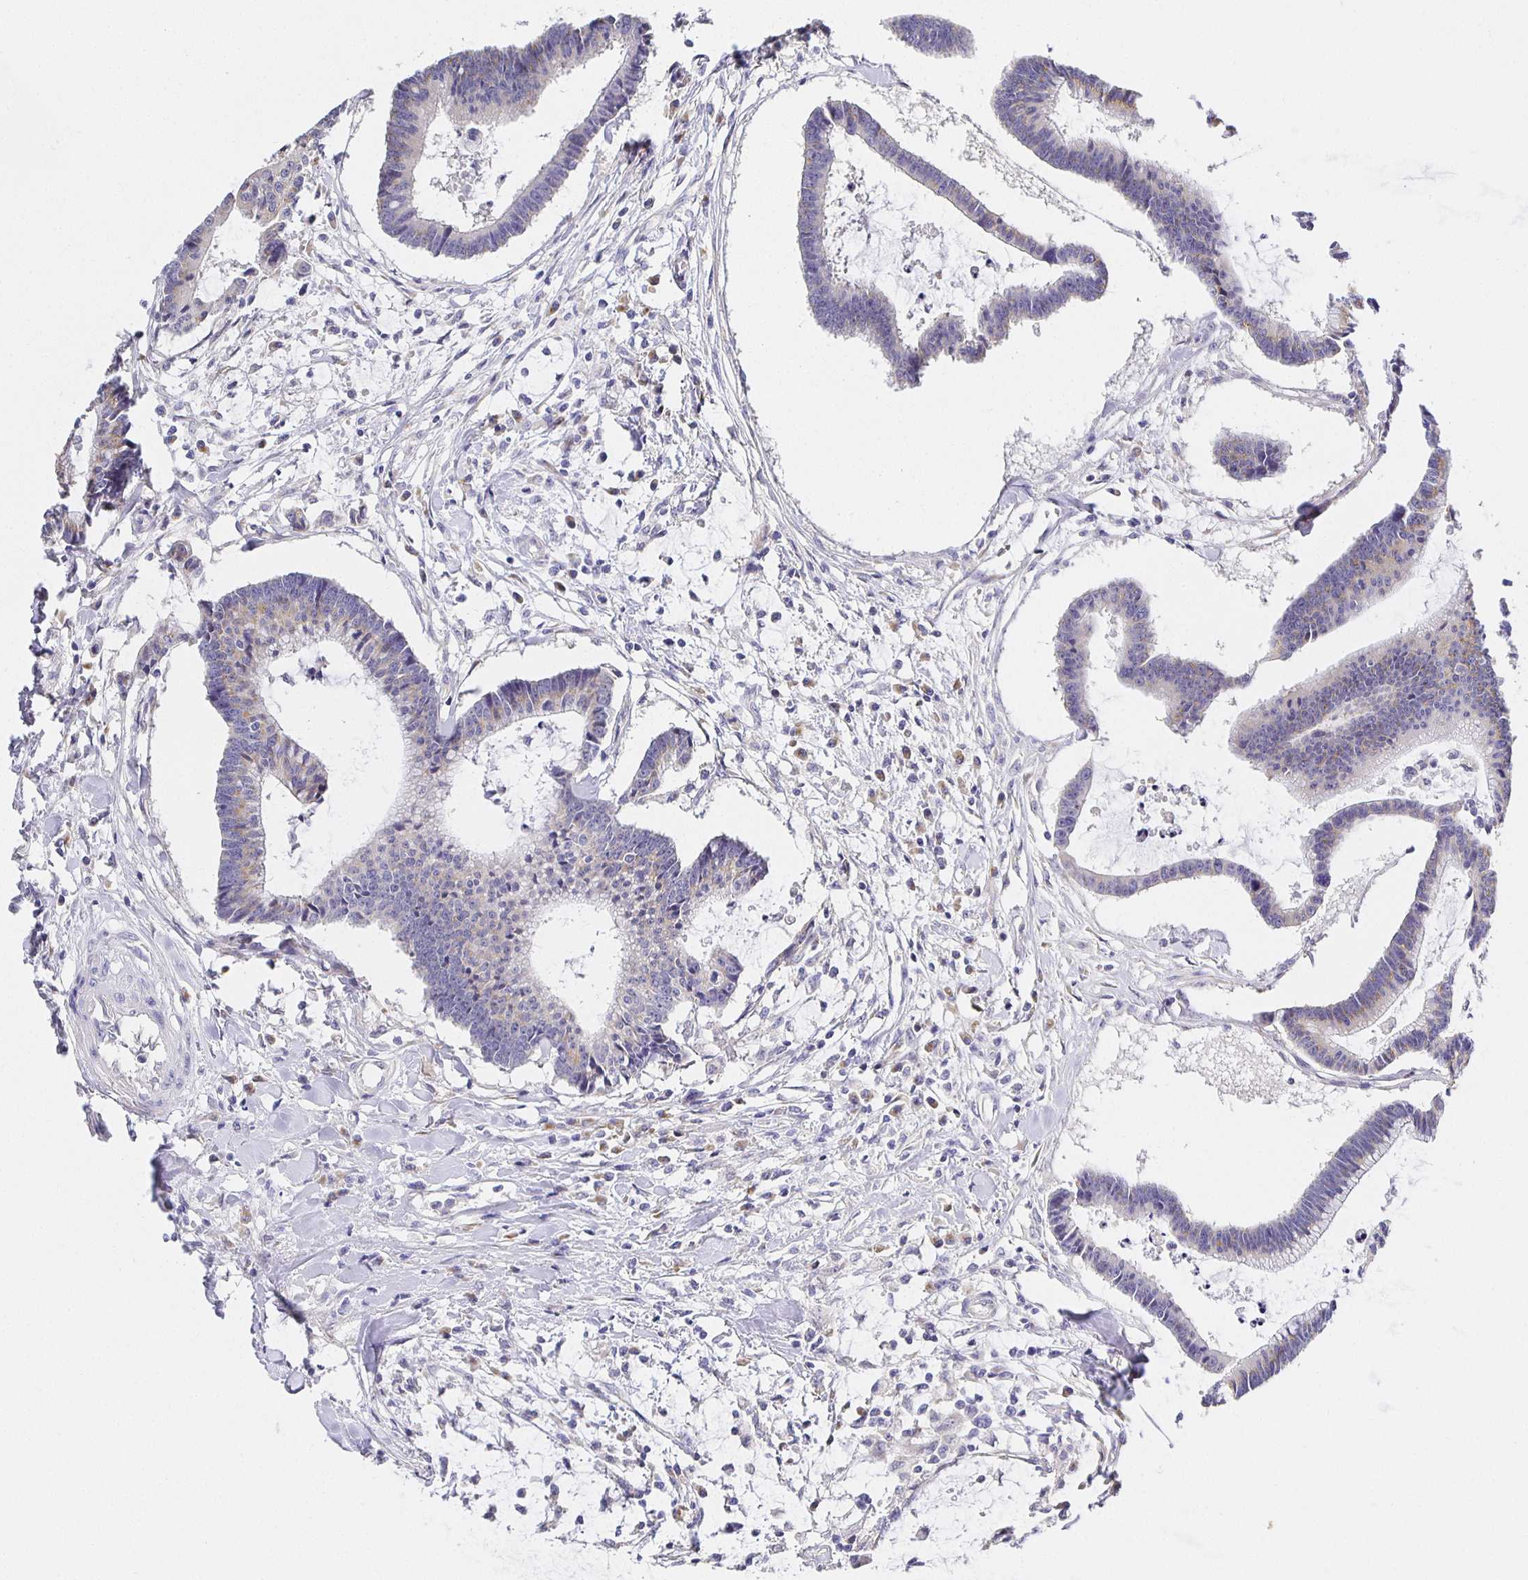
{"staining": {"intensity": "weak", "quantity": "<25%", "location": "cytoplasmic/membranous"}, "tissue": "colorectal cancer", "cell_type": "Tumor cells", "image_type": "cancer", "snomed": [{"axis": "morphology", "description": "Adenocarcinoma, NOS"}, {"axis": "topography", "description": "Colon"}], "caption": "Immunohistochemistry image of colorectal cancer (adenocarcinoma) stained for a protein (brown), which demonstrates no expression in tumor cells.", "gene": "OPALIN", "patient": {"sex": "female", "age": 78}}